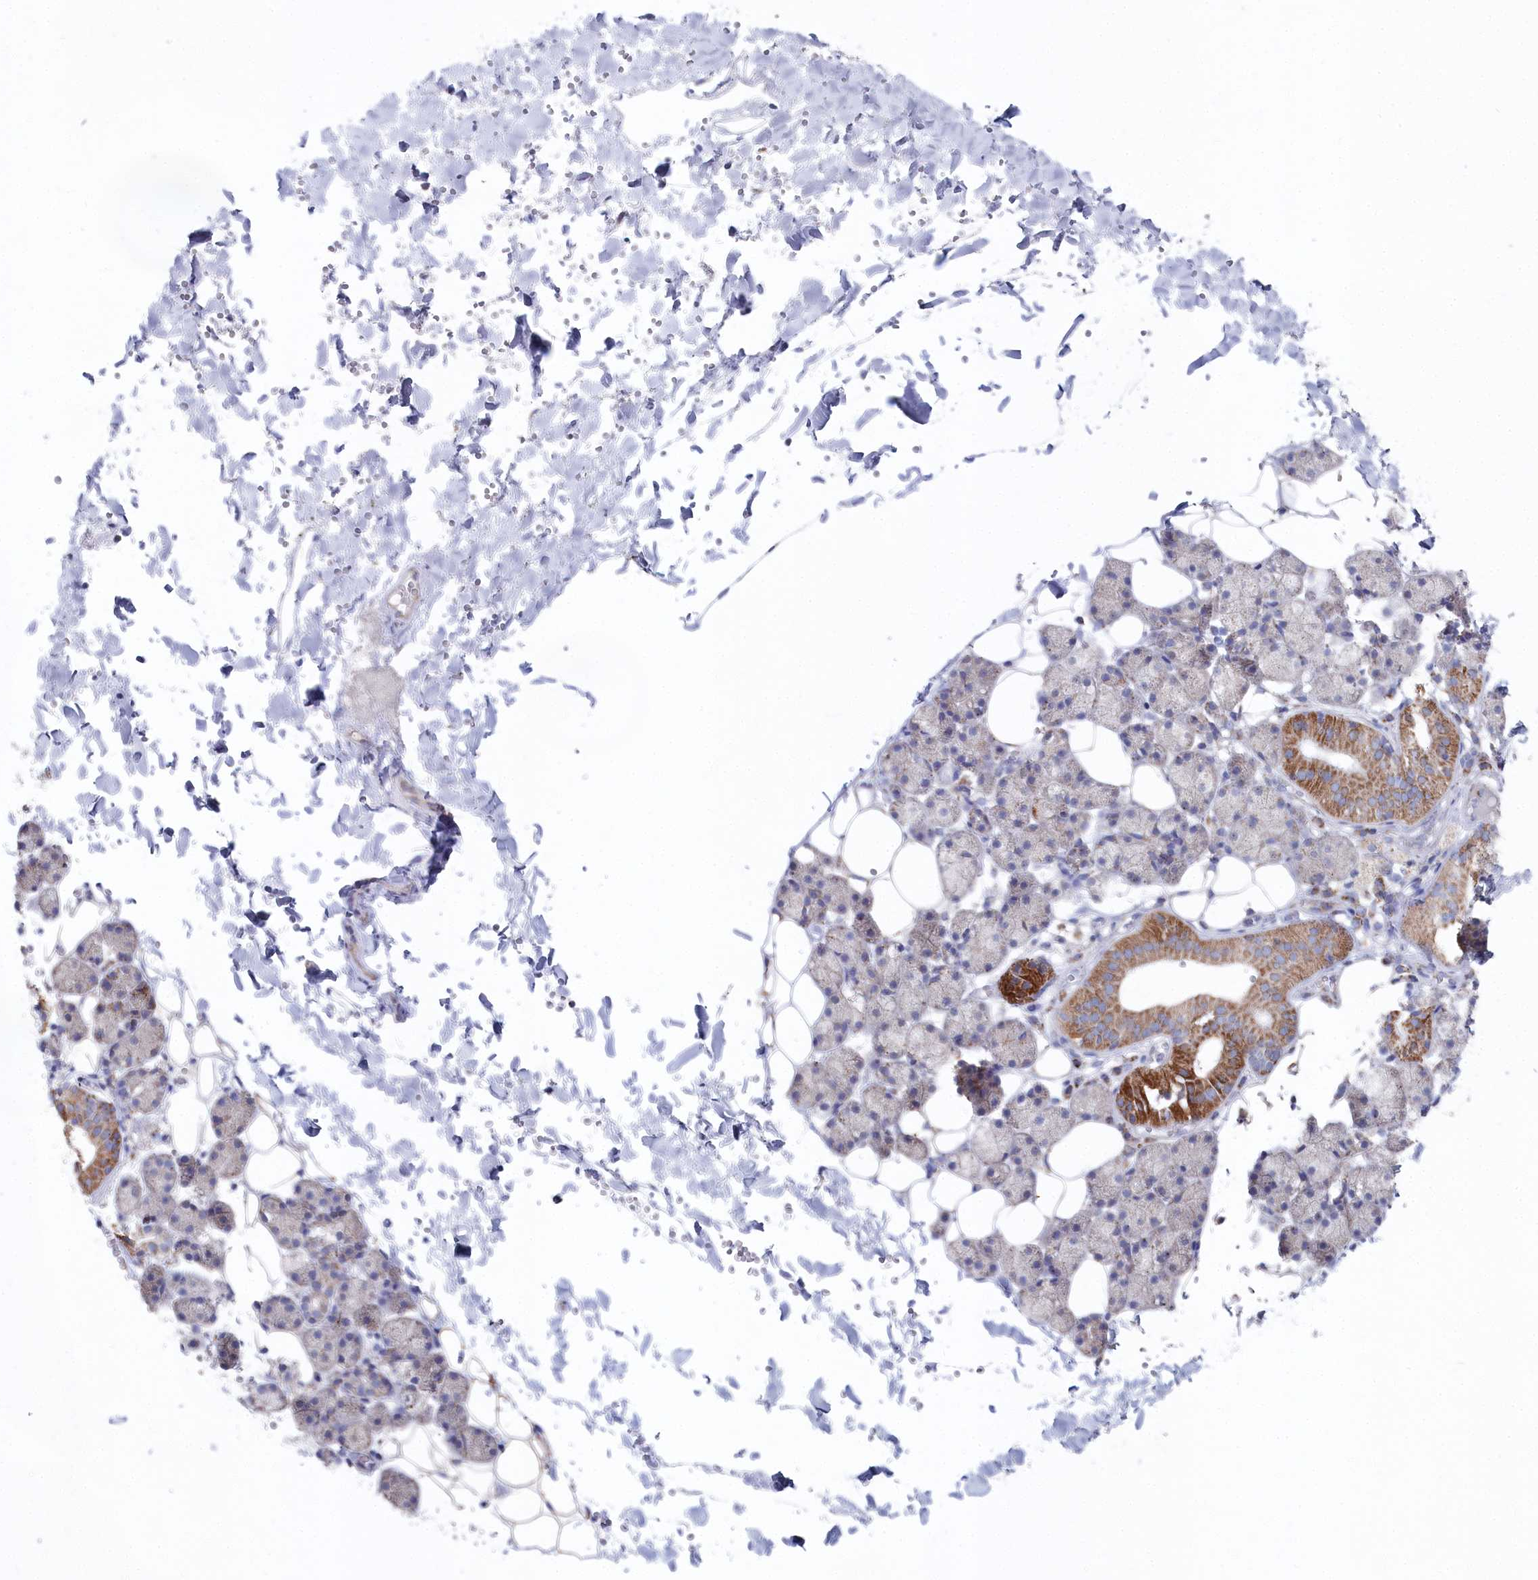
{"staining": {"intensity": "moderate", "quantity": "<25%", "location": "cytoplasmic/membranous"}, "tissue": "salivary gland", "cell_type": "Glandular cells", "image_type": "normal", "snomed": [{"axis": "morphology", "description": "Normal tissue, NOS"}, {"axis": "topography", "description": "Salivary gland"}], "caption": "Protein staining reveals moderate cytoplasmic/membranous staining in approximately <25% of glandular cells in benign salivary gland. (Stains: DAB in brown, nuclei in blue, Microscopy: brightfield microscopy at high magnification).", "gene": "GLS2", "patient": {"sex": "female", "age": 33}}